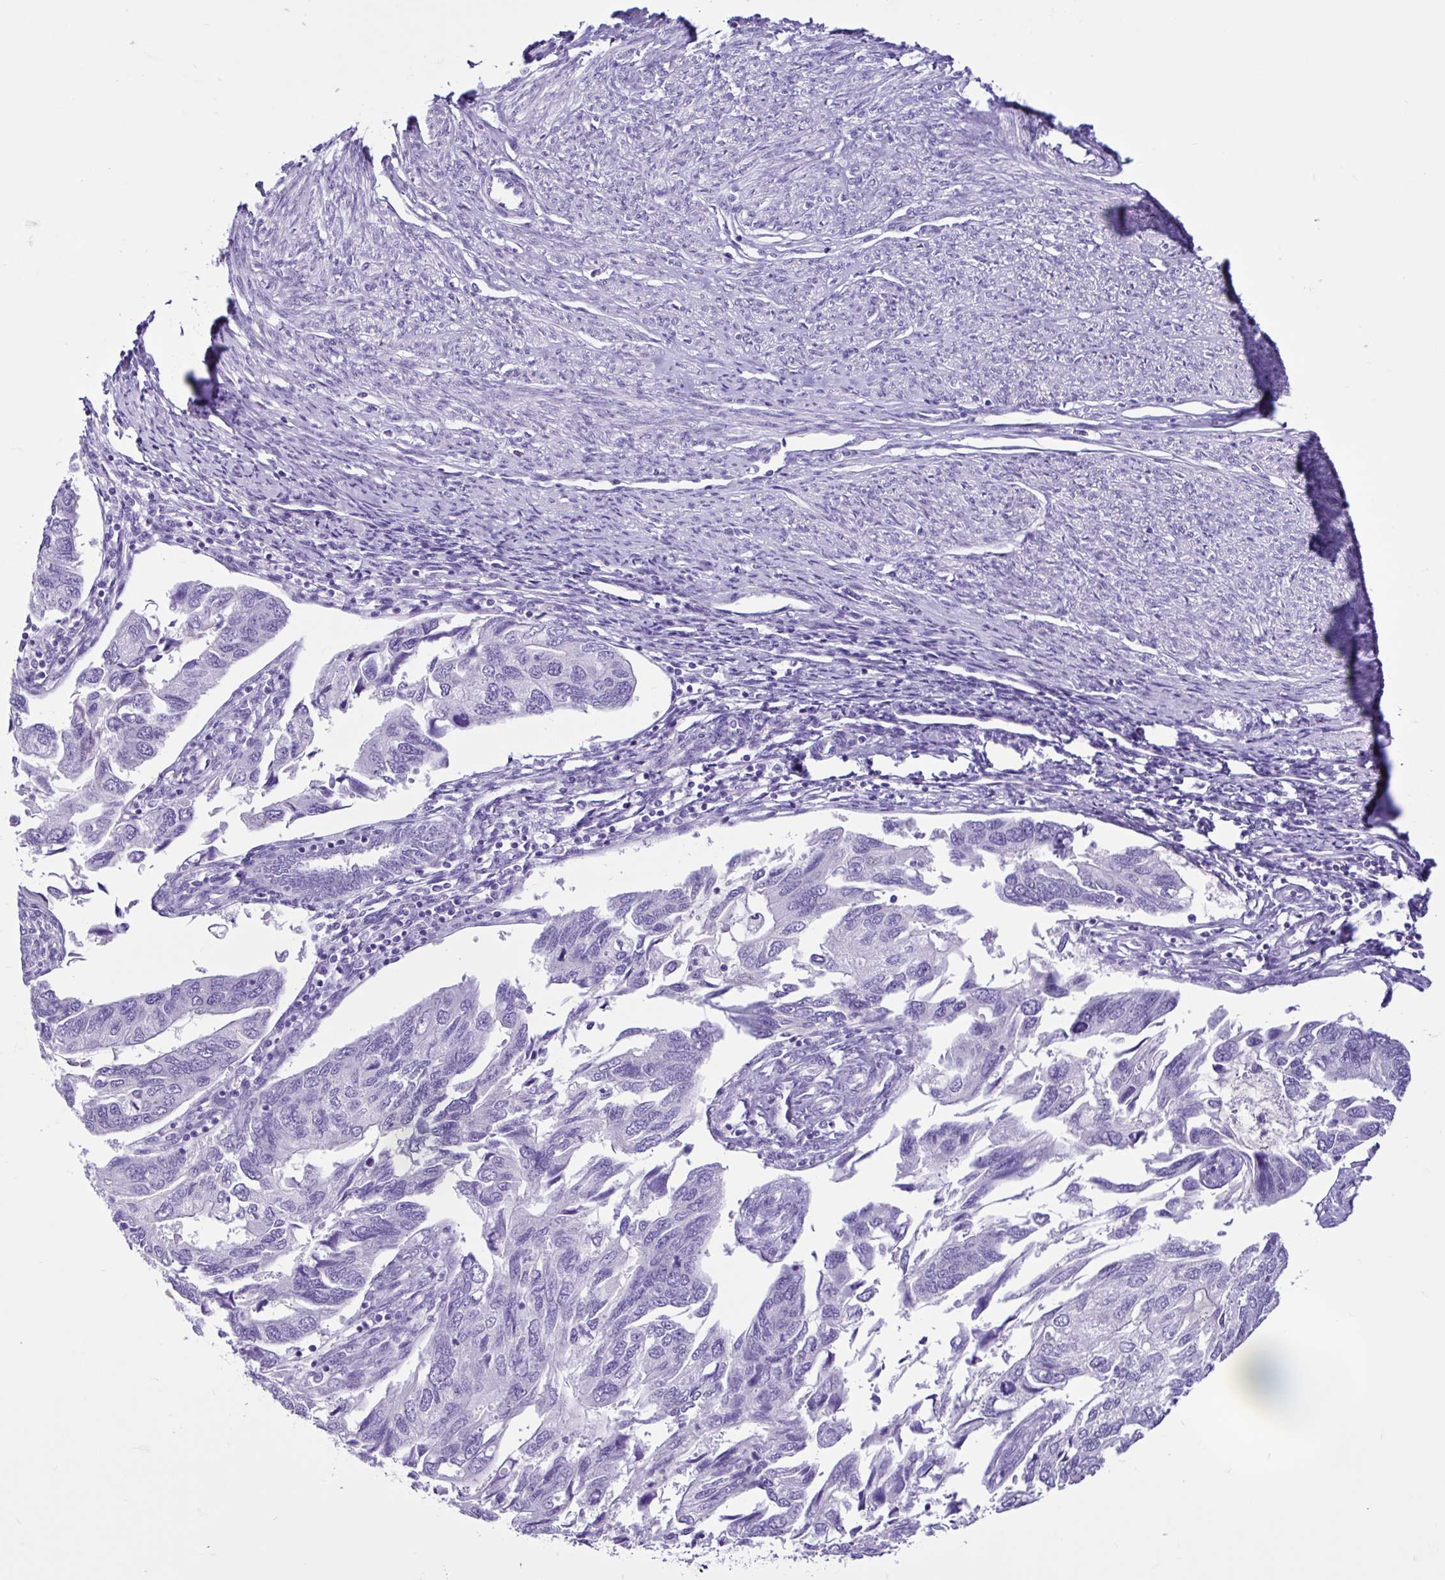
{"staining": {"intensity": "negative", "quantity": "none", "location": "none"}, "tissue": "endometrial cancer", "cell_type": "Tumor cells", "image_type": "cancer", "snomed": [{"axis": "morphology", "description": "Carcinoma, NOS"}, {"axis": "topography", "description": "Uterus"}], "caption": "High power microscopy photomicrograph of an IHC histopathology image of endometrial cancer (carcinoma), revealing no significant positivity in tumor cells.", "gene": "CYP19A1", "patient": {"sex": "female", "age": 76}}